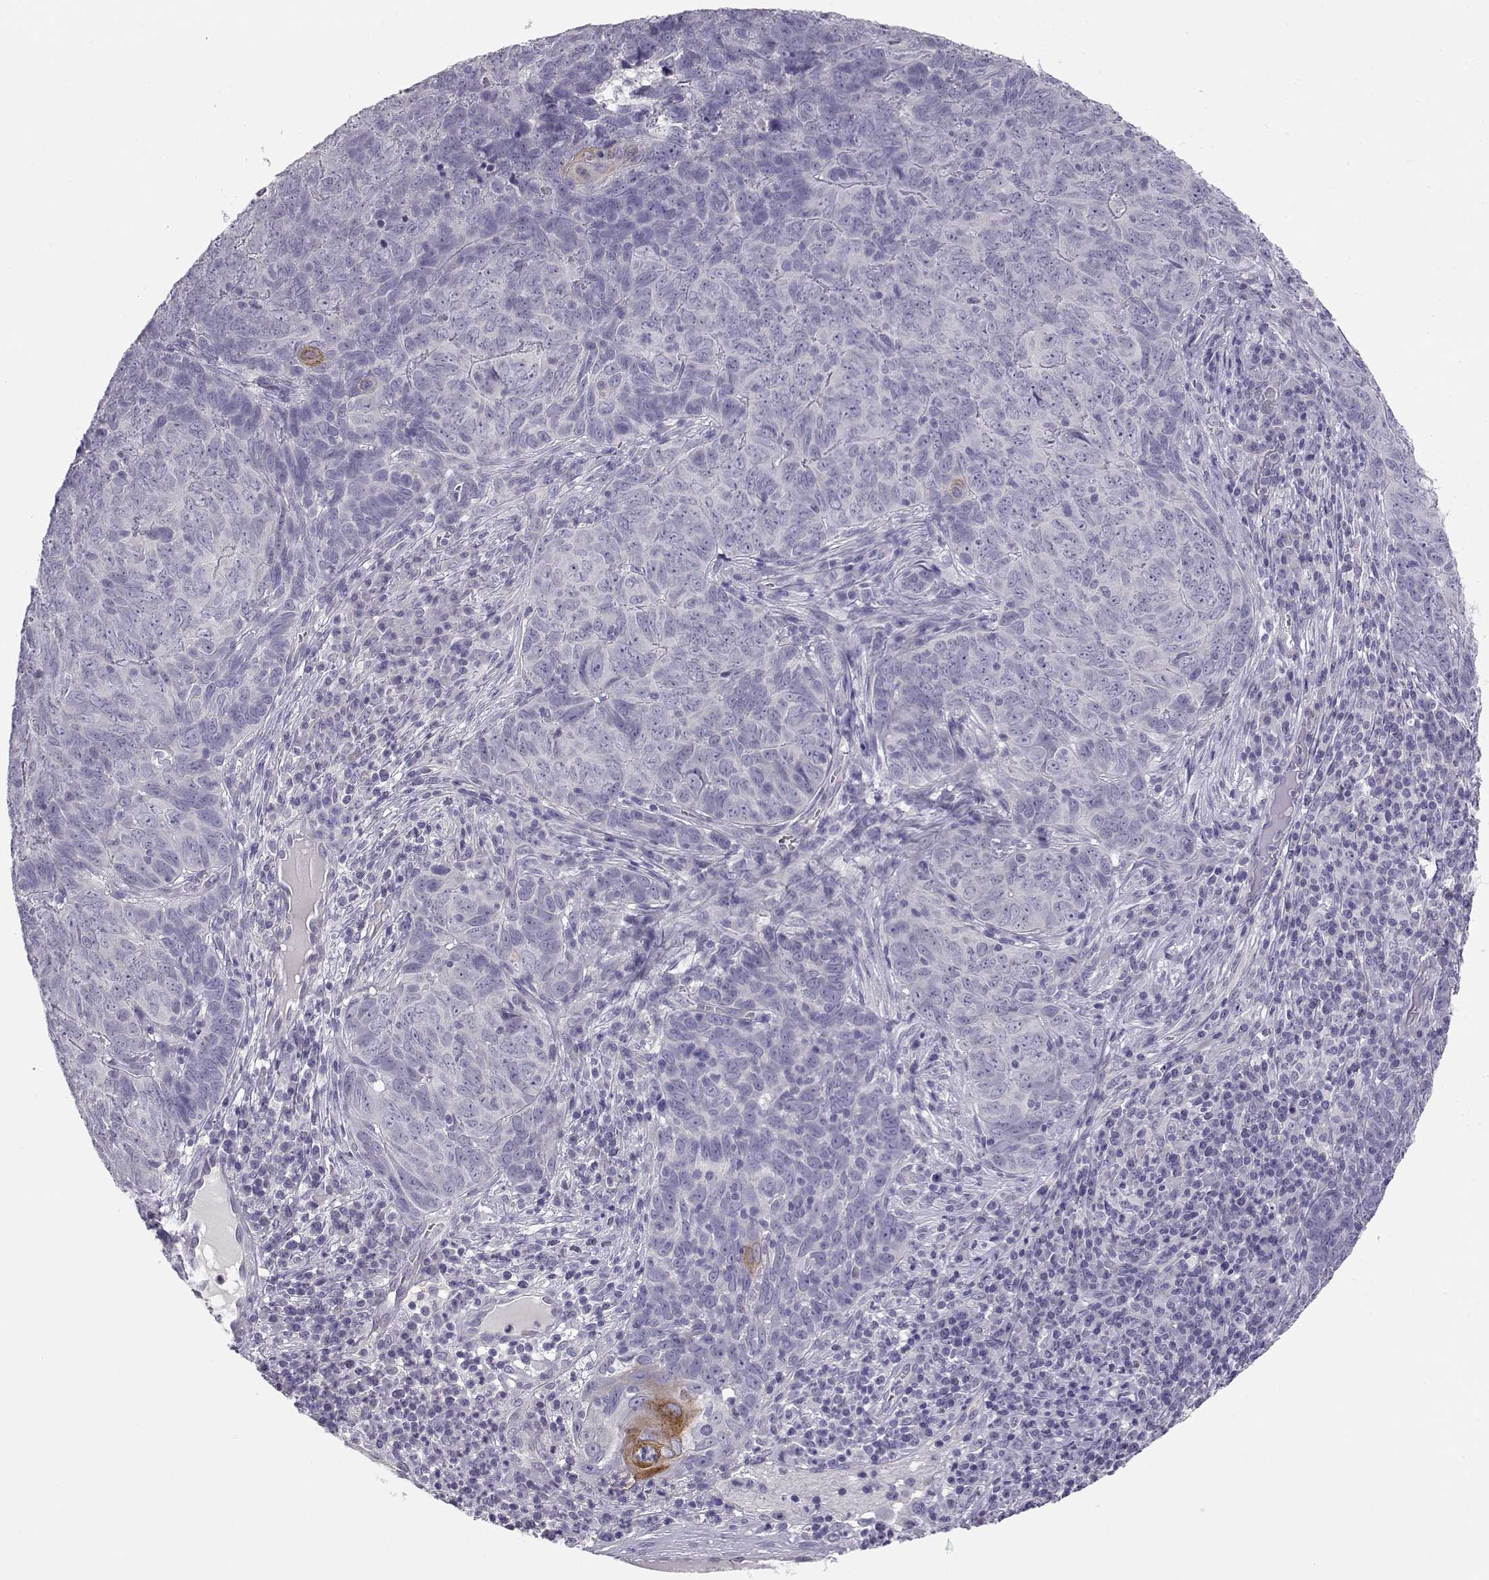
{"staining": {"intensity": "negative", "quantity": "none", "location": "none"}, "tissue": "skin cancer", "cell_type": "Tumor cells", "image_type": "cancer", "snomed": [{"axis": "morphology", "description": "Squamous cell carcinoma, NOS"}, {"axis": "topography", "description": "Skin"}, {"axis": "topography", "description": "Anal"}], "caption": "DAB immunohistochemical staining of human skin cancer demonstrates no significant staining in tumor cells.", "gene": "ENDOU", "patient": {"sex": "female", "age": 51}}